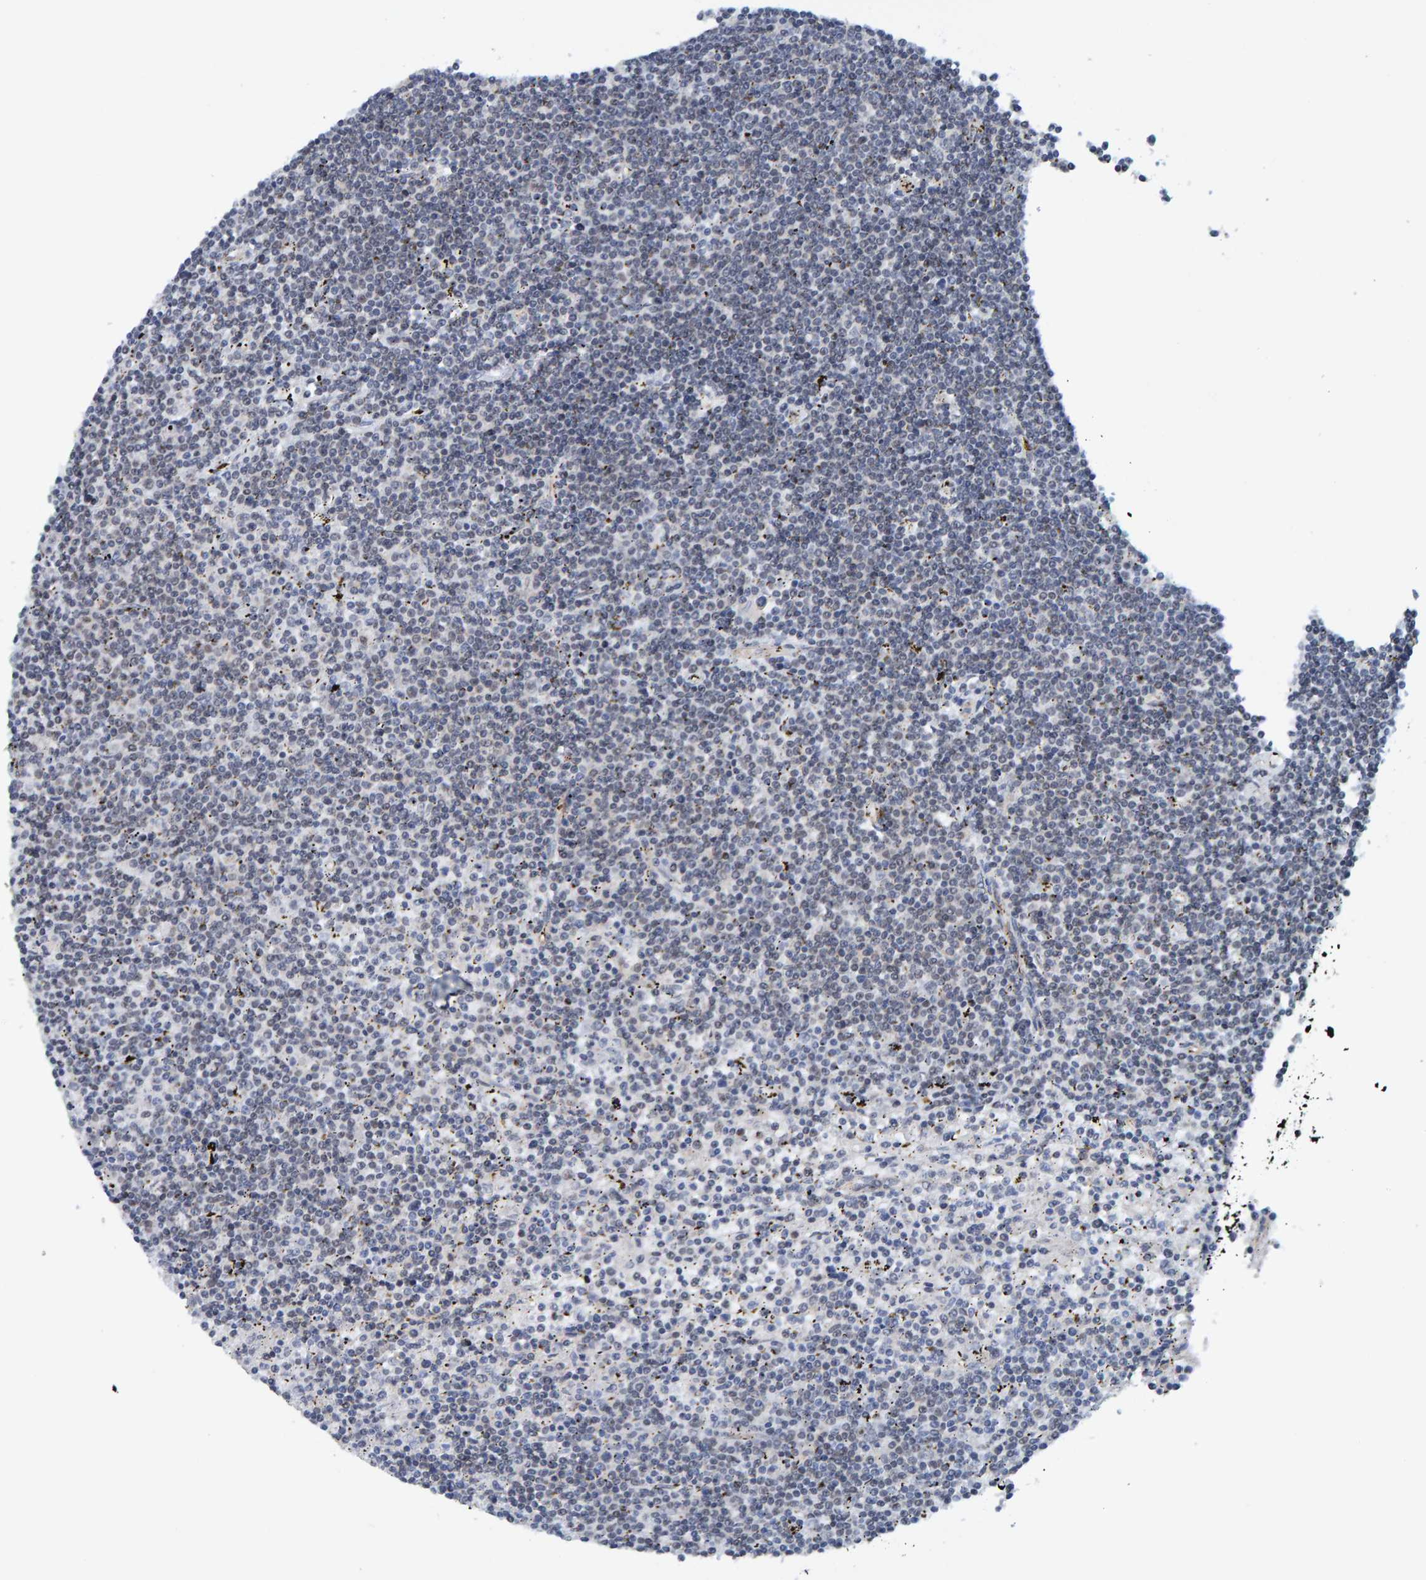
{"staining": {"intensity": "negative", "quantity": "none", "location": "none"}, "tissue": "lymphoma", "cell_type": "Tumor cells", "image_type": "cancer", "snomed": [{"axis": "morphology", "description": "Malignant lymphoma, non-Hodgkin's type, Low grade"}, {"axis": "topography", "description": "Spleen"}], "caption": "DAB (3,3'-diaminobenzidine) immunohistochemical staining of human low-grade malignant lymphoma, non-Hodgkin's type reveals no significant positivity in tumor cells.", "gene": "SCRN2", "patient": {"sex": "male", "age": 76}}